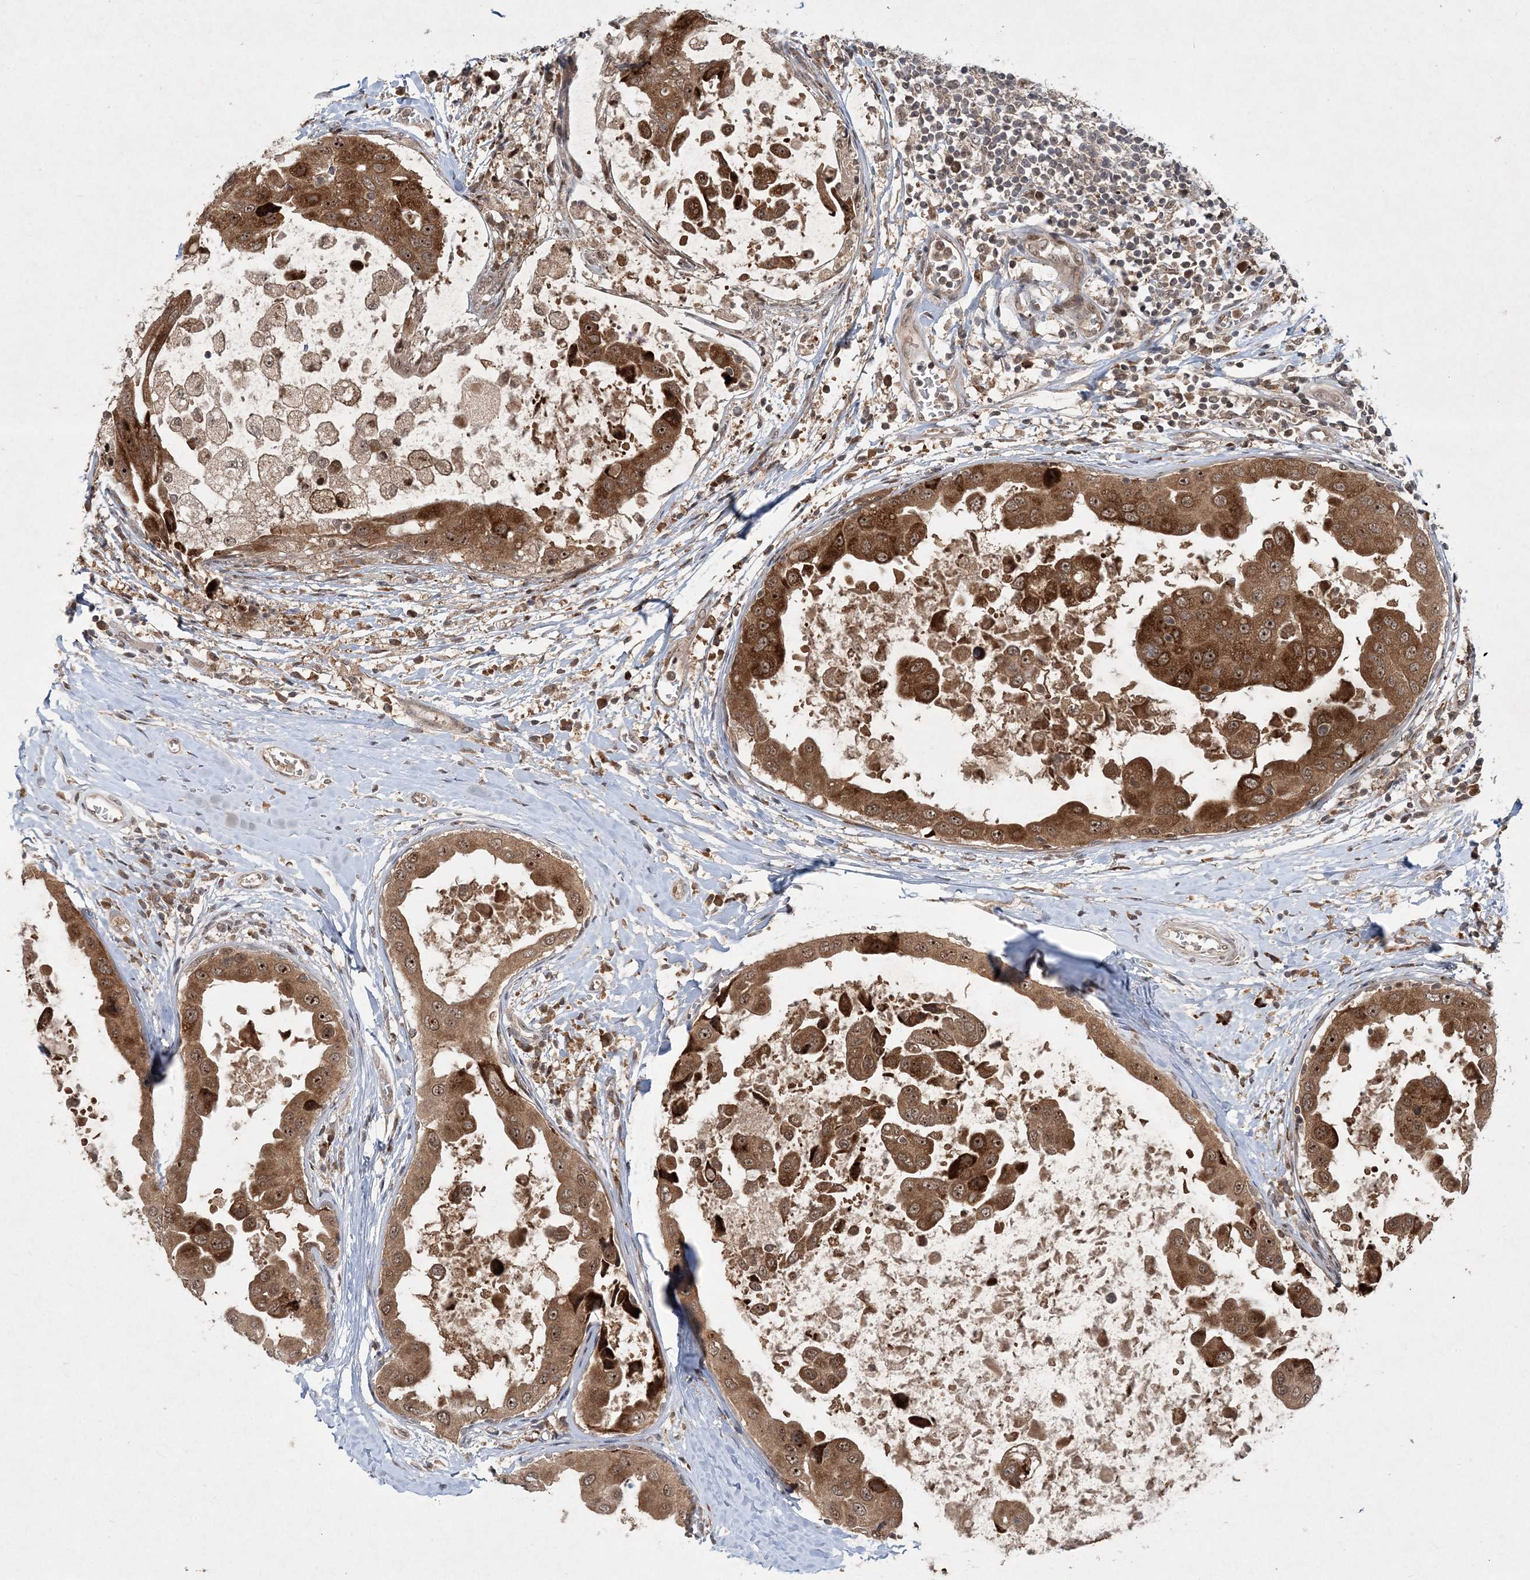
{"staining": {"intensity": "moderate", "quantity": ">75%", "location": "cytoplasmic/membranous,nuclear"}, "tissue": "breast cancer", "cell_type": "Tumor cells", "image_type": "cancer", "snomed": [{"axis": "morphology", "description": "Duct carcinoma"}, {"axis": "topography", "description": "Breast"}], "caption": "Immunohistochemistry micrograph of neoplastic tissue: human breast cancer stained using IHC shows medium levels of moderate protein expression localized specifically in the cytoplasmic/membranous and nuclear of tumor cells, appearing as a cytoplasmic/membranous and nuclear brown color.", "gene": "UBR3", "patient": {"sex": "female", "age": 27}}